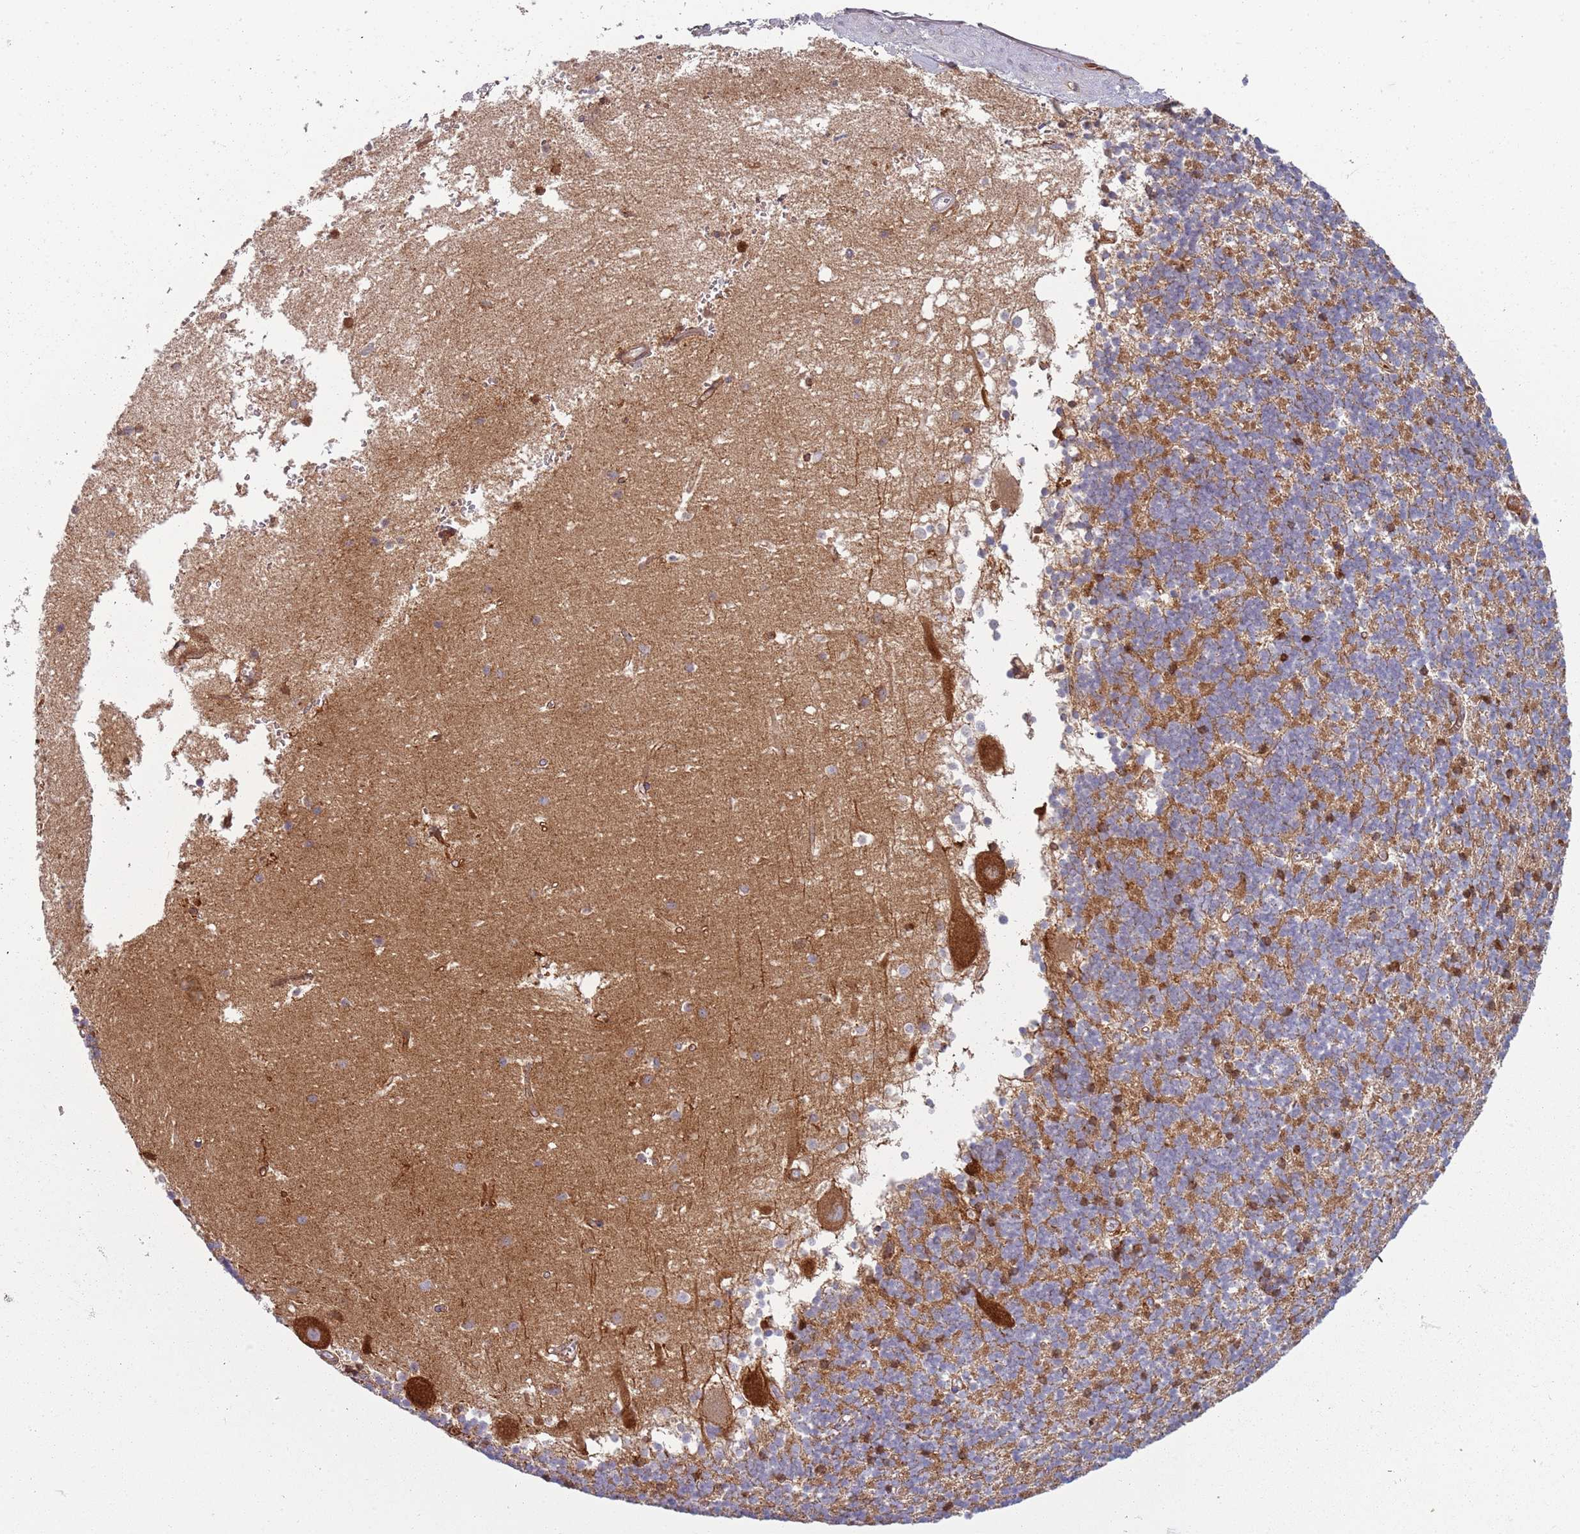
{"staining": {"intensity": "moderate", "quantity": "25%-75%", "location": "cytoplasmic/membranous"}, "tissue": "cerebellum", "cell_type": "Cells in granular layer", "image_type": "normal", "snomed": [{"axis": "morphology", "description": "Normal tissue, NOS"}, {"axis": "topography", "description": "Cerebellum"}], "caption": "Immunohistochemical staining of unremarkable cerebellum demonstrates 25%-75% levels of moderate cytoplasmic/membranous protein staining in about 25%-75% of cells in granular layer.", "gene": "TNFRSF6B", "patient": {"sex": "male", "age": 54}}